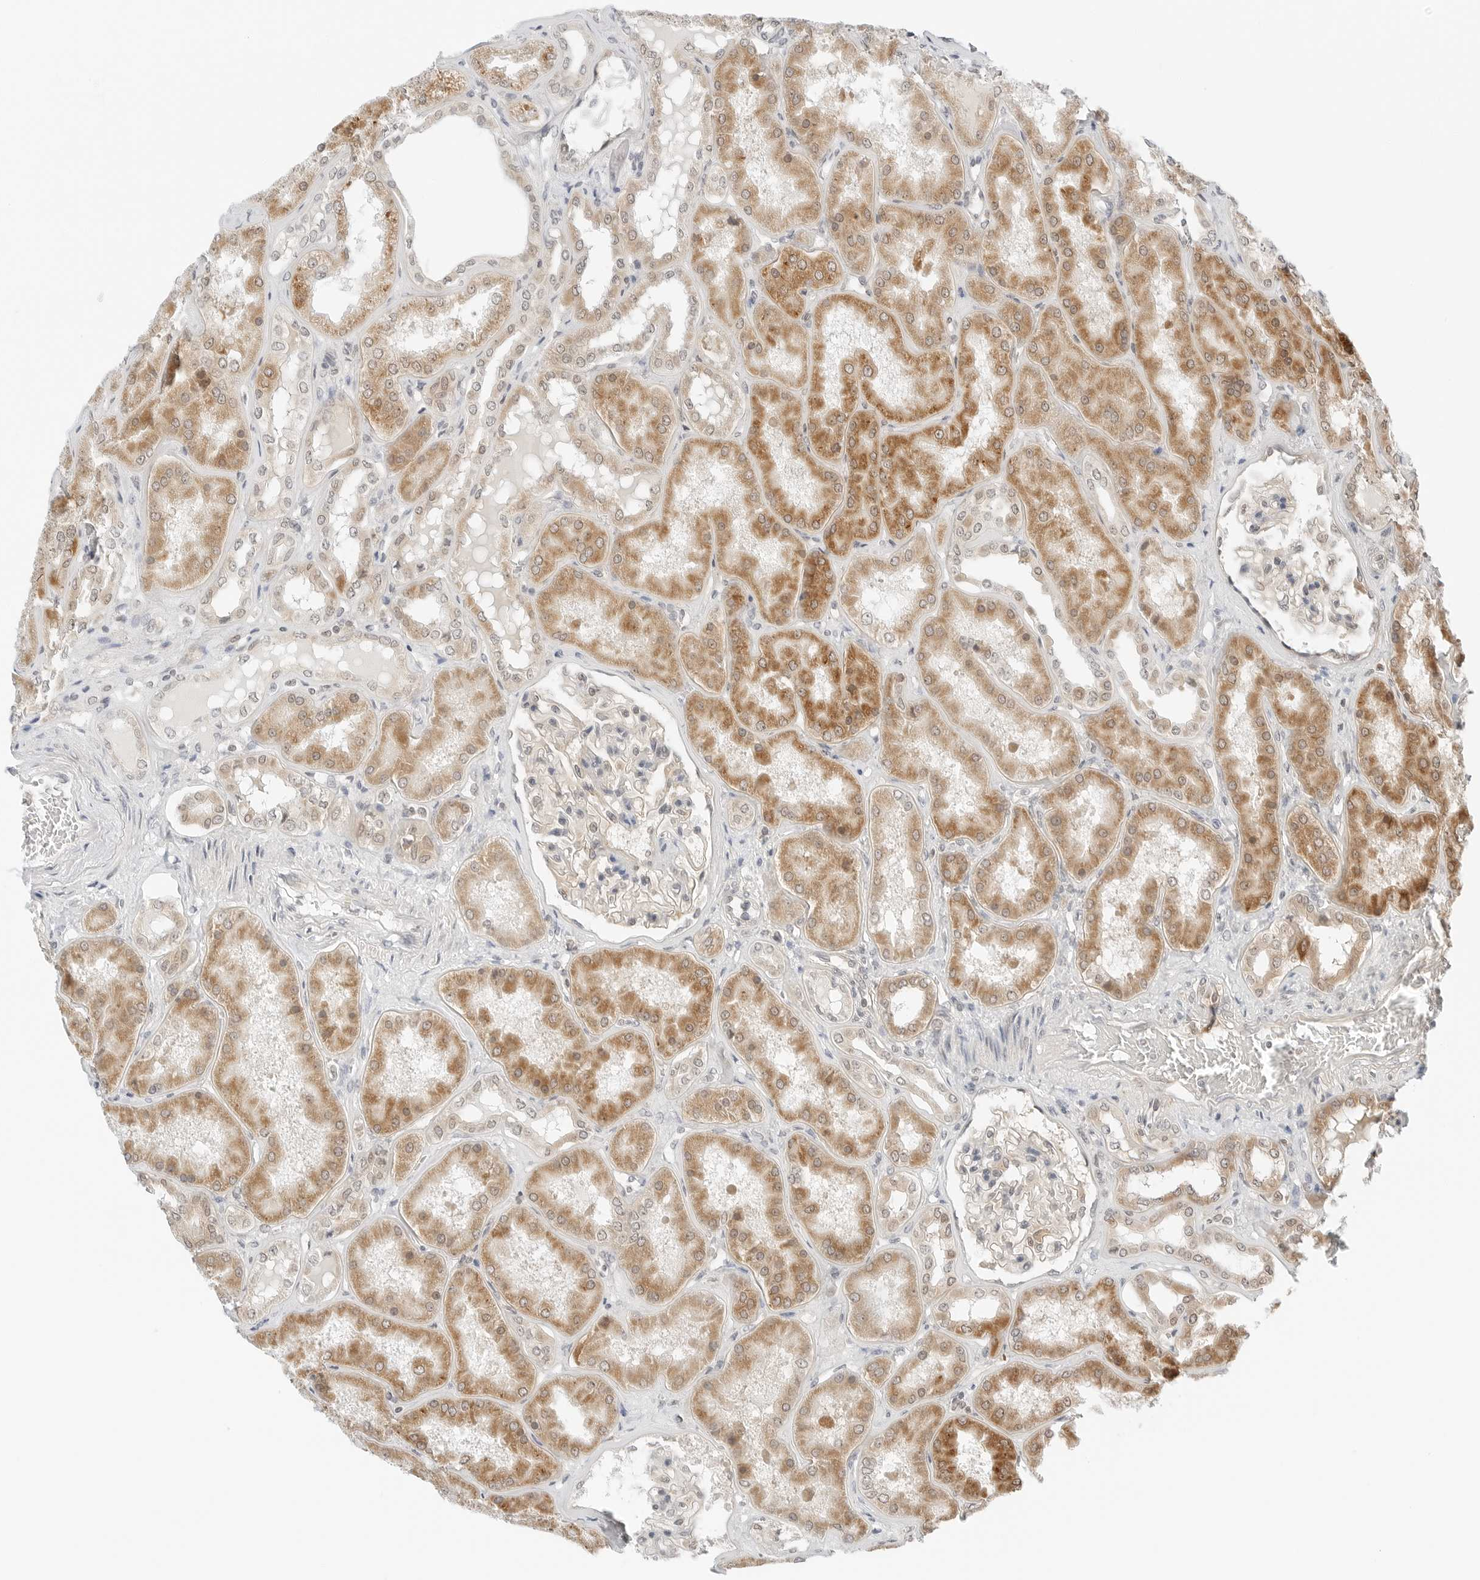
{"staining": {"intensity": "weak", "quantity": "<25%", "location": "nuclear"}, "tissue": "kidney", "cell_type": "Cells in glomeruli", "image_type": "normal", "snomed": [{"axis": "morphology", "description": "Normal tissue, NOS"}, {"axis": "topography", "description": "Kidney"}], "caption": "Protein analysis of benign kidney shows no significant positivity in cells in glomeruli.", "gene": "IQCC", "patient": {"sex": "female", "age": 56}}